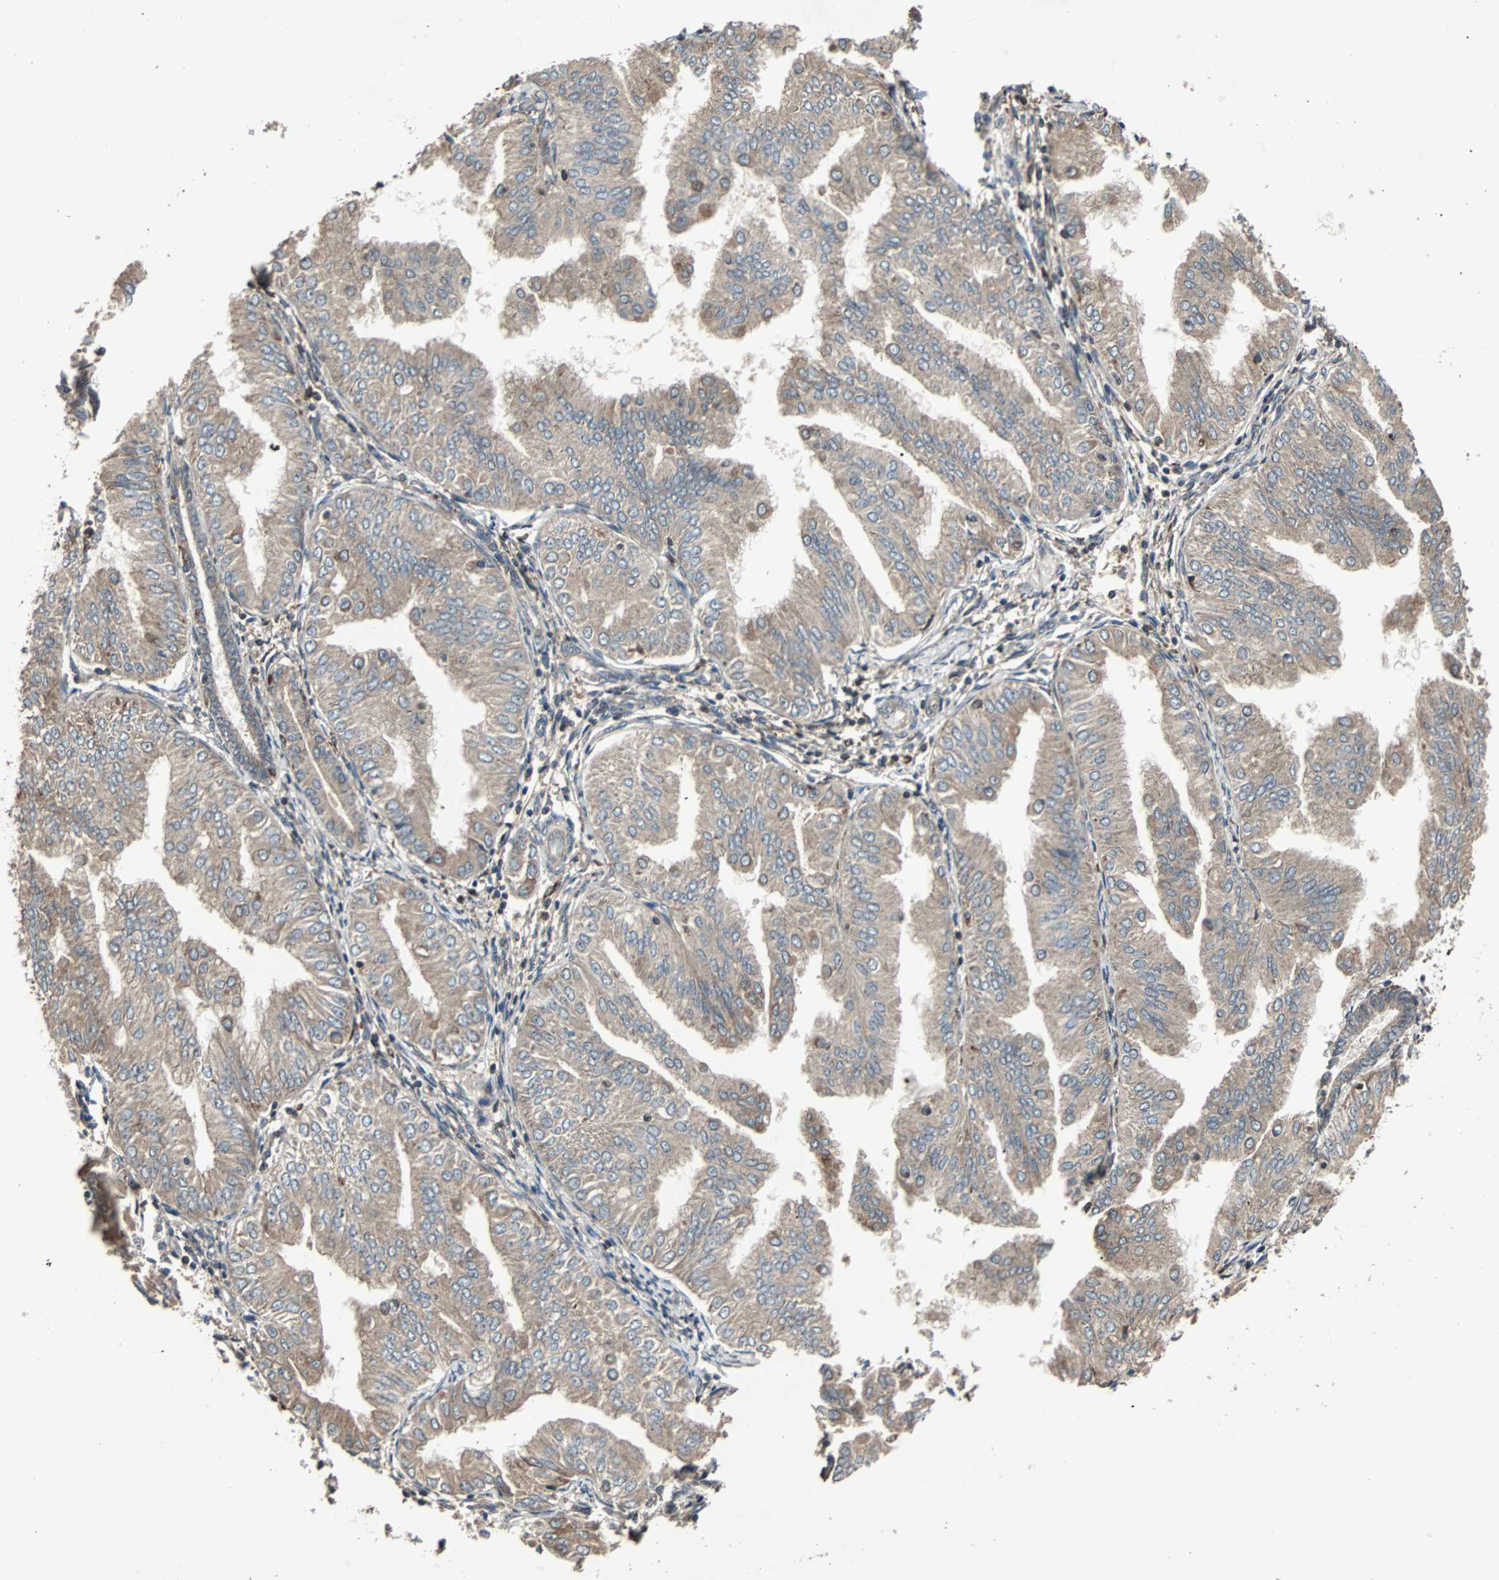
{"staining": {"intensity": "moderate", "quantity": ">75%", "location": "cytoplasmic/membranous"}, "tissue": "endometrial cancer", "cell_type": "Tumor cells", "image_type": "cancer", "snomed": [{"axis": "morphology", "description": "Adenocarcinoma, NOS"}, {"axis": "topography", "description": "Endometrium"}], "caption": "Human adenocarcinoma (endometrial) stained with a brown dye reveals moderate cytoplasmic/membranous positive staining in about >75% of tumor cells.", "gene": "RAB7A", "patient": {"sex": "female", "age": 53}}